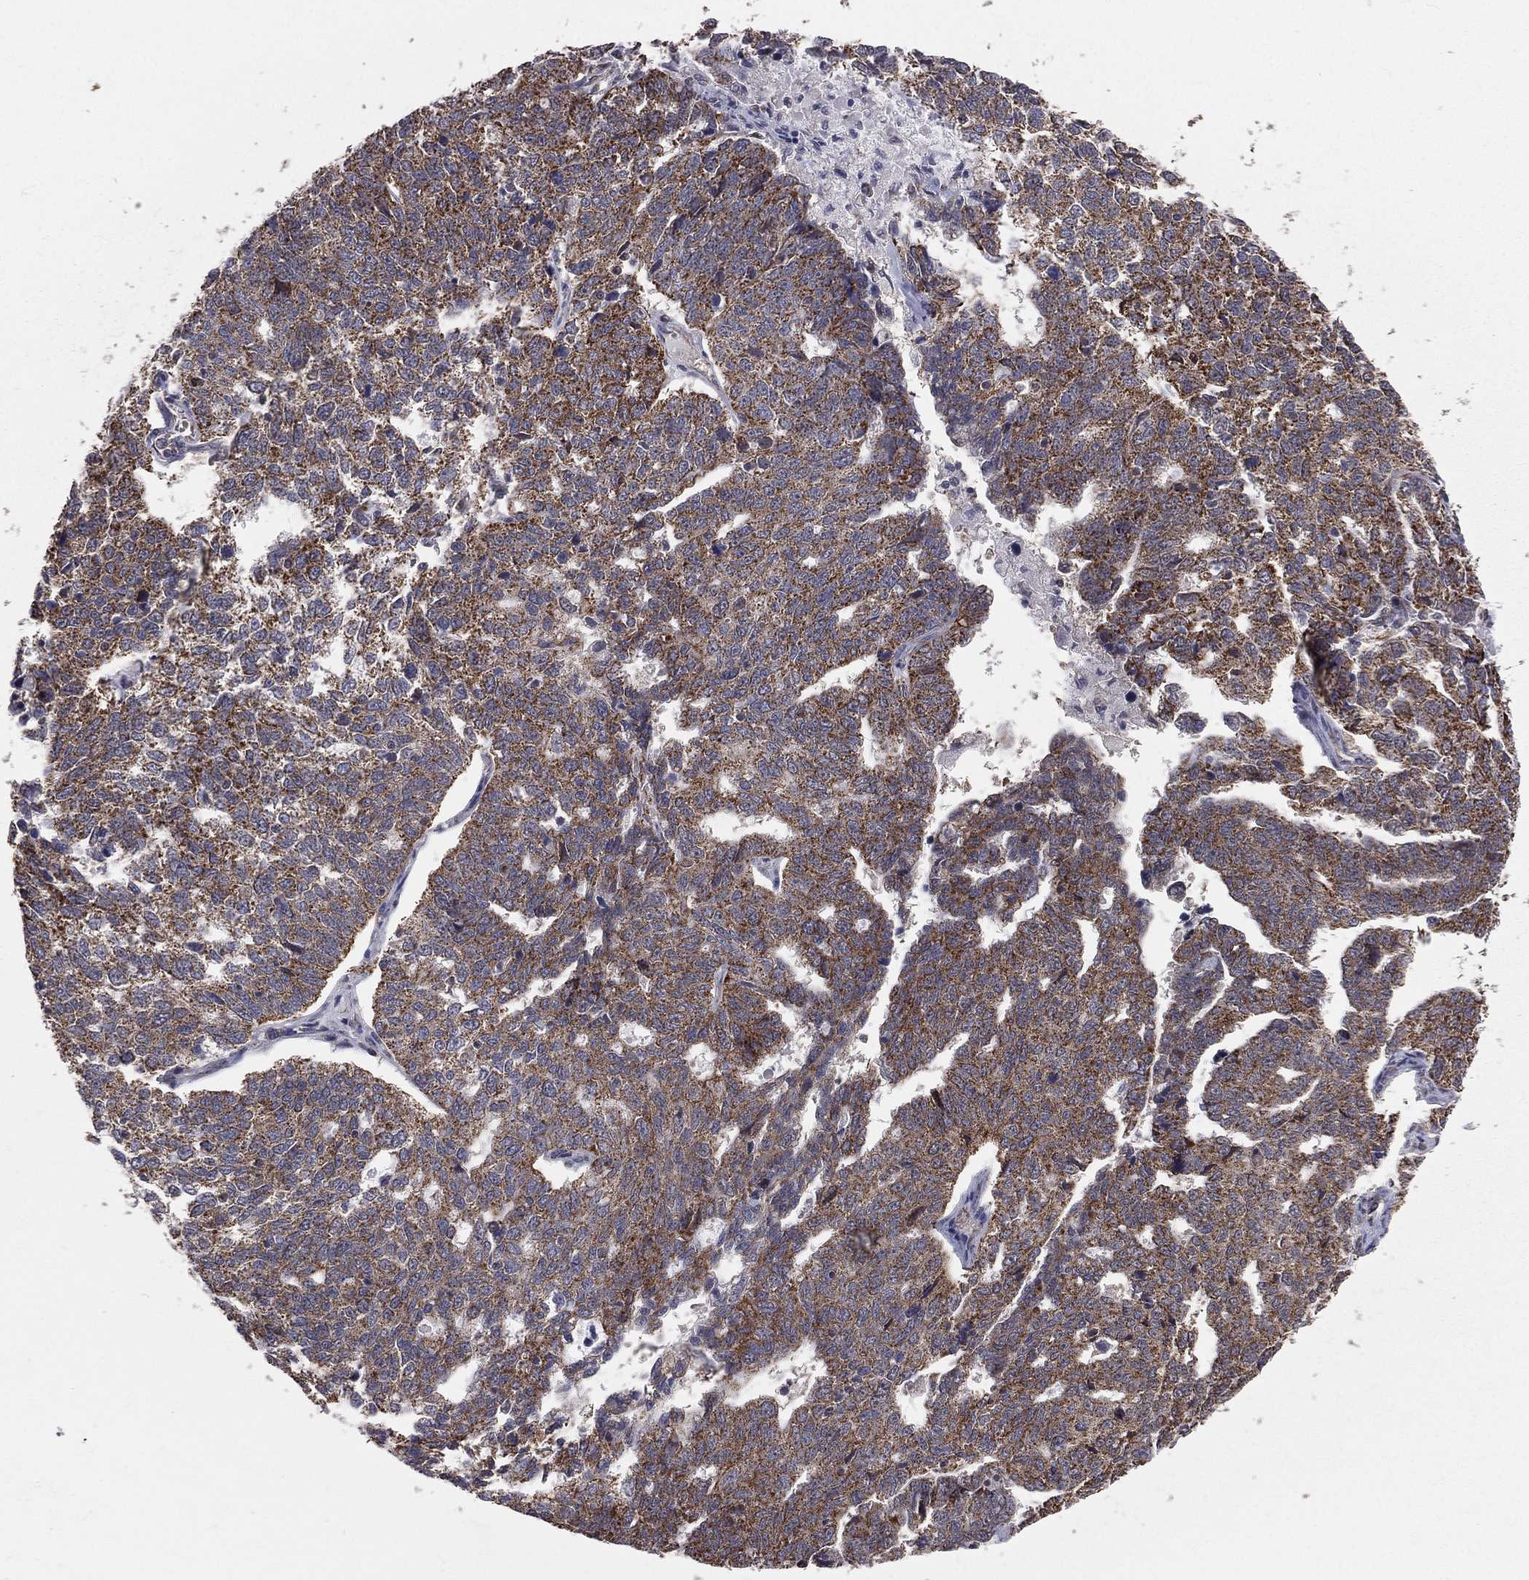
{"staining": {"intensity": "moderate", "quantity": ">75%", "location": "cytoplasmic/membranous"}, "tissue": "ovarian cancer", "cell_type": "Tumor cells", "image_type": "cancer", "snomed": [{"axis": "morphology", "description": "Cystadenocarcinoma, serous, NOS"}, {"axis": "topography", "description": "Ovary"}], "caption": "Human ovarian cancer (serous cystadenocarcinoma) stained for a protein (brown) exhibits moderate cytoplasmic/membranous positive expression in about >75% of tumor cells.", "gene": "MRPL46", "patient": {"sex": "female", "age": 71}}